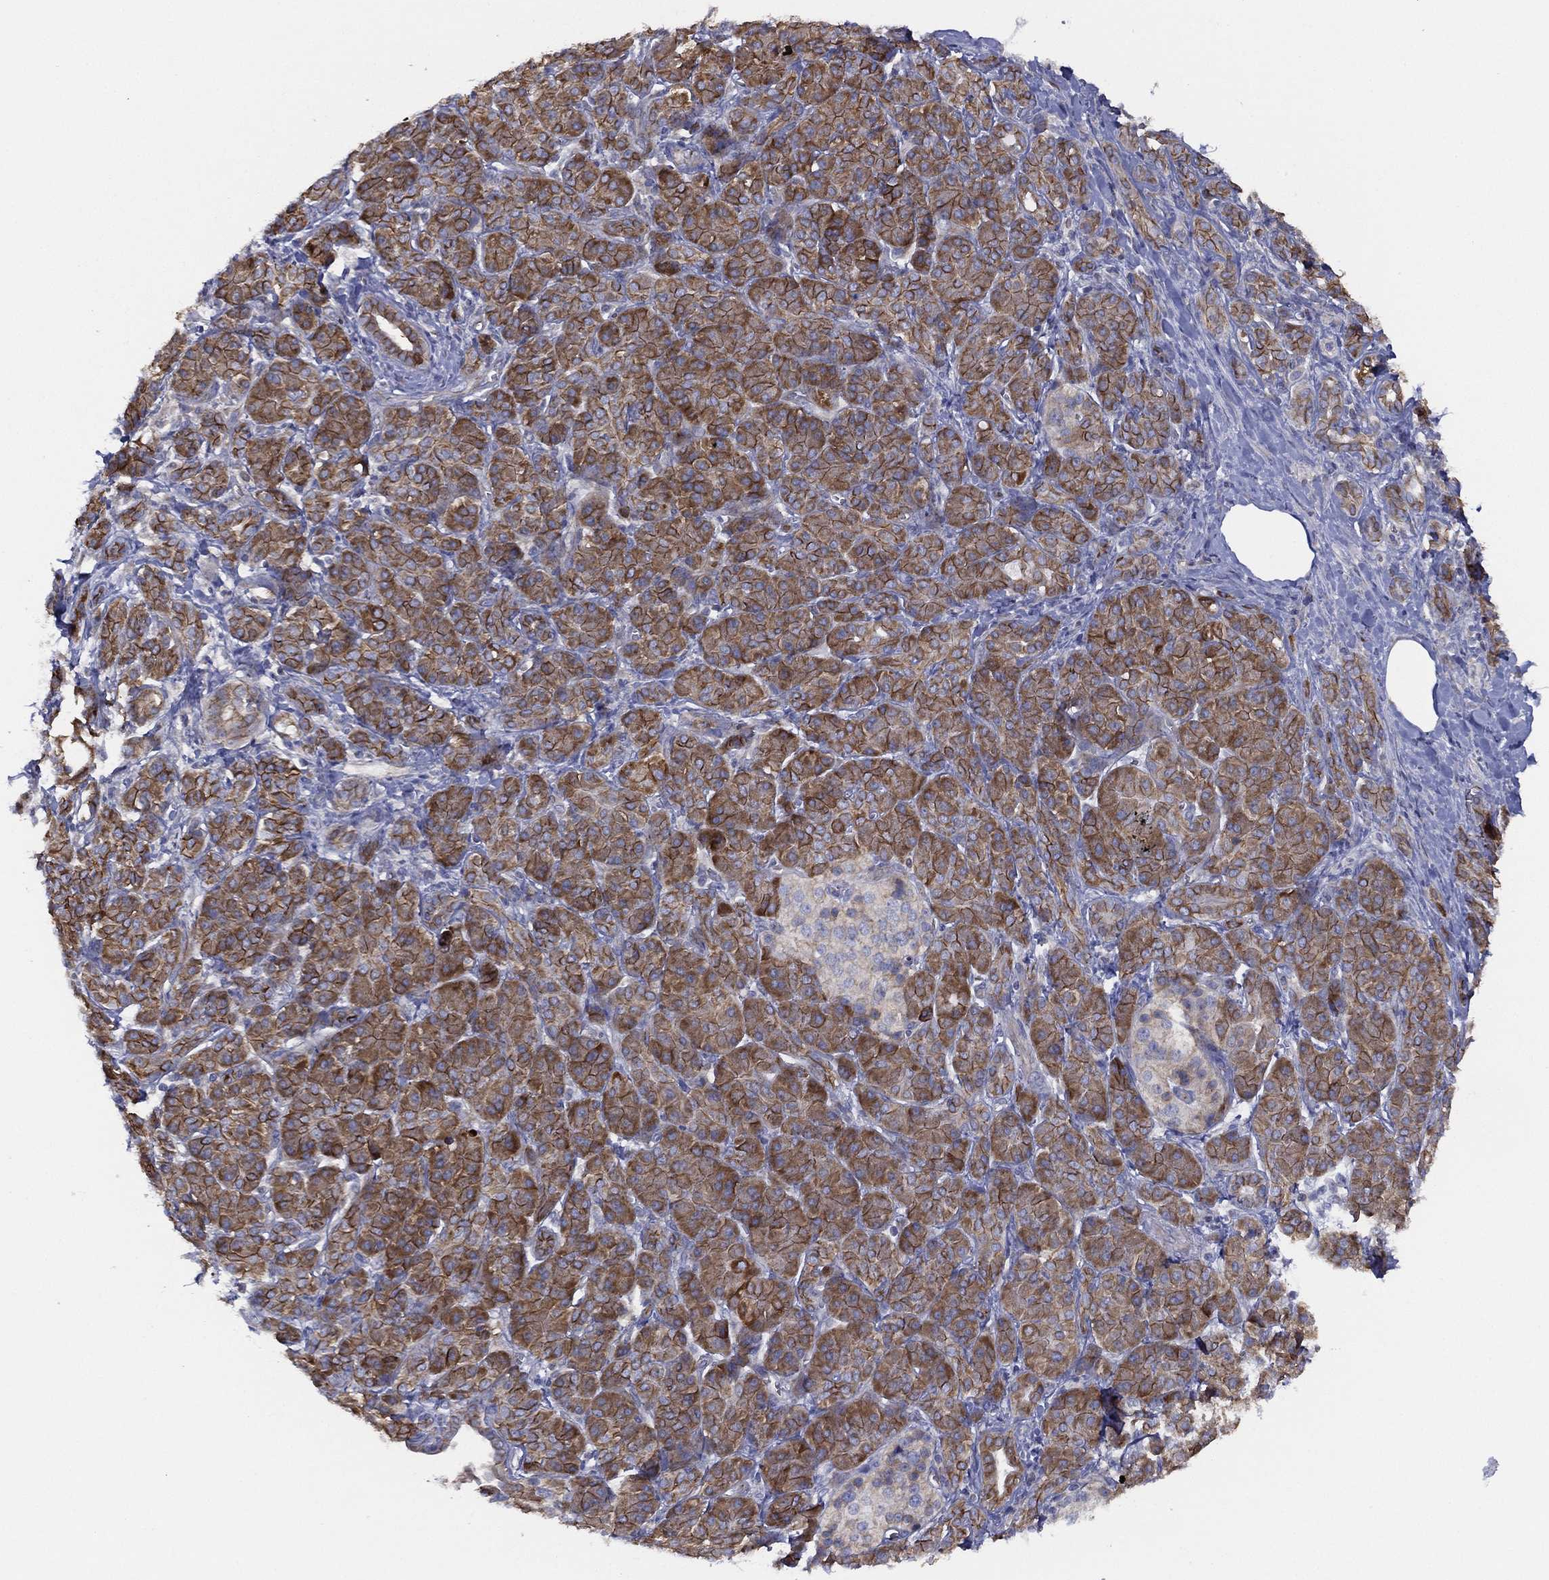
{"staining": {"intensity": "strong", "quantity": ">75%", "location": "cytoplasmic/membranous"}, "tissue": "pancreatic cancer", "cell_type": "Tumor cells", "image_type": "cancer", "snomed": [{"axis": "morphology", "description": "Adenocarcinoma, NOS"}, {"axis": "topography", "description": "Pancreas"}], "caption": "High-power microscopy captured an immunohistochemistry photomicrograph of pancreatic cancer (adenocarcinoma), revealing strong cytoplasmic/membranous staining in approximately >75% of tumor cells. (DAB (3,3'-diaminobenzidine) IHC, brown staining for protein, blue staining for nuclei).", "gene": "ZNF223", "patient": {"sex": "male", "age": 61}}